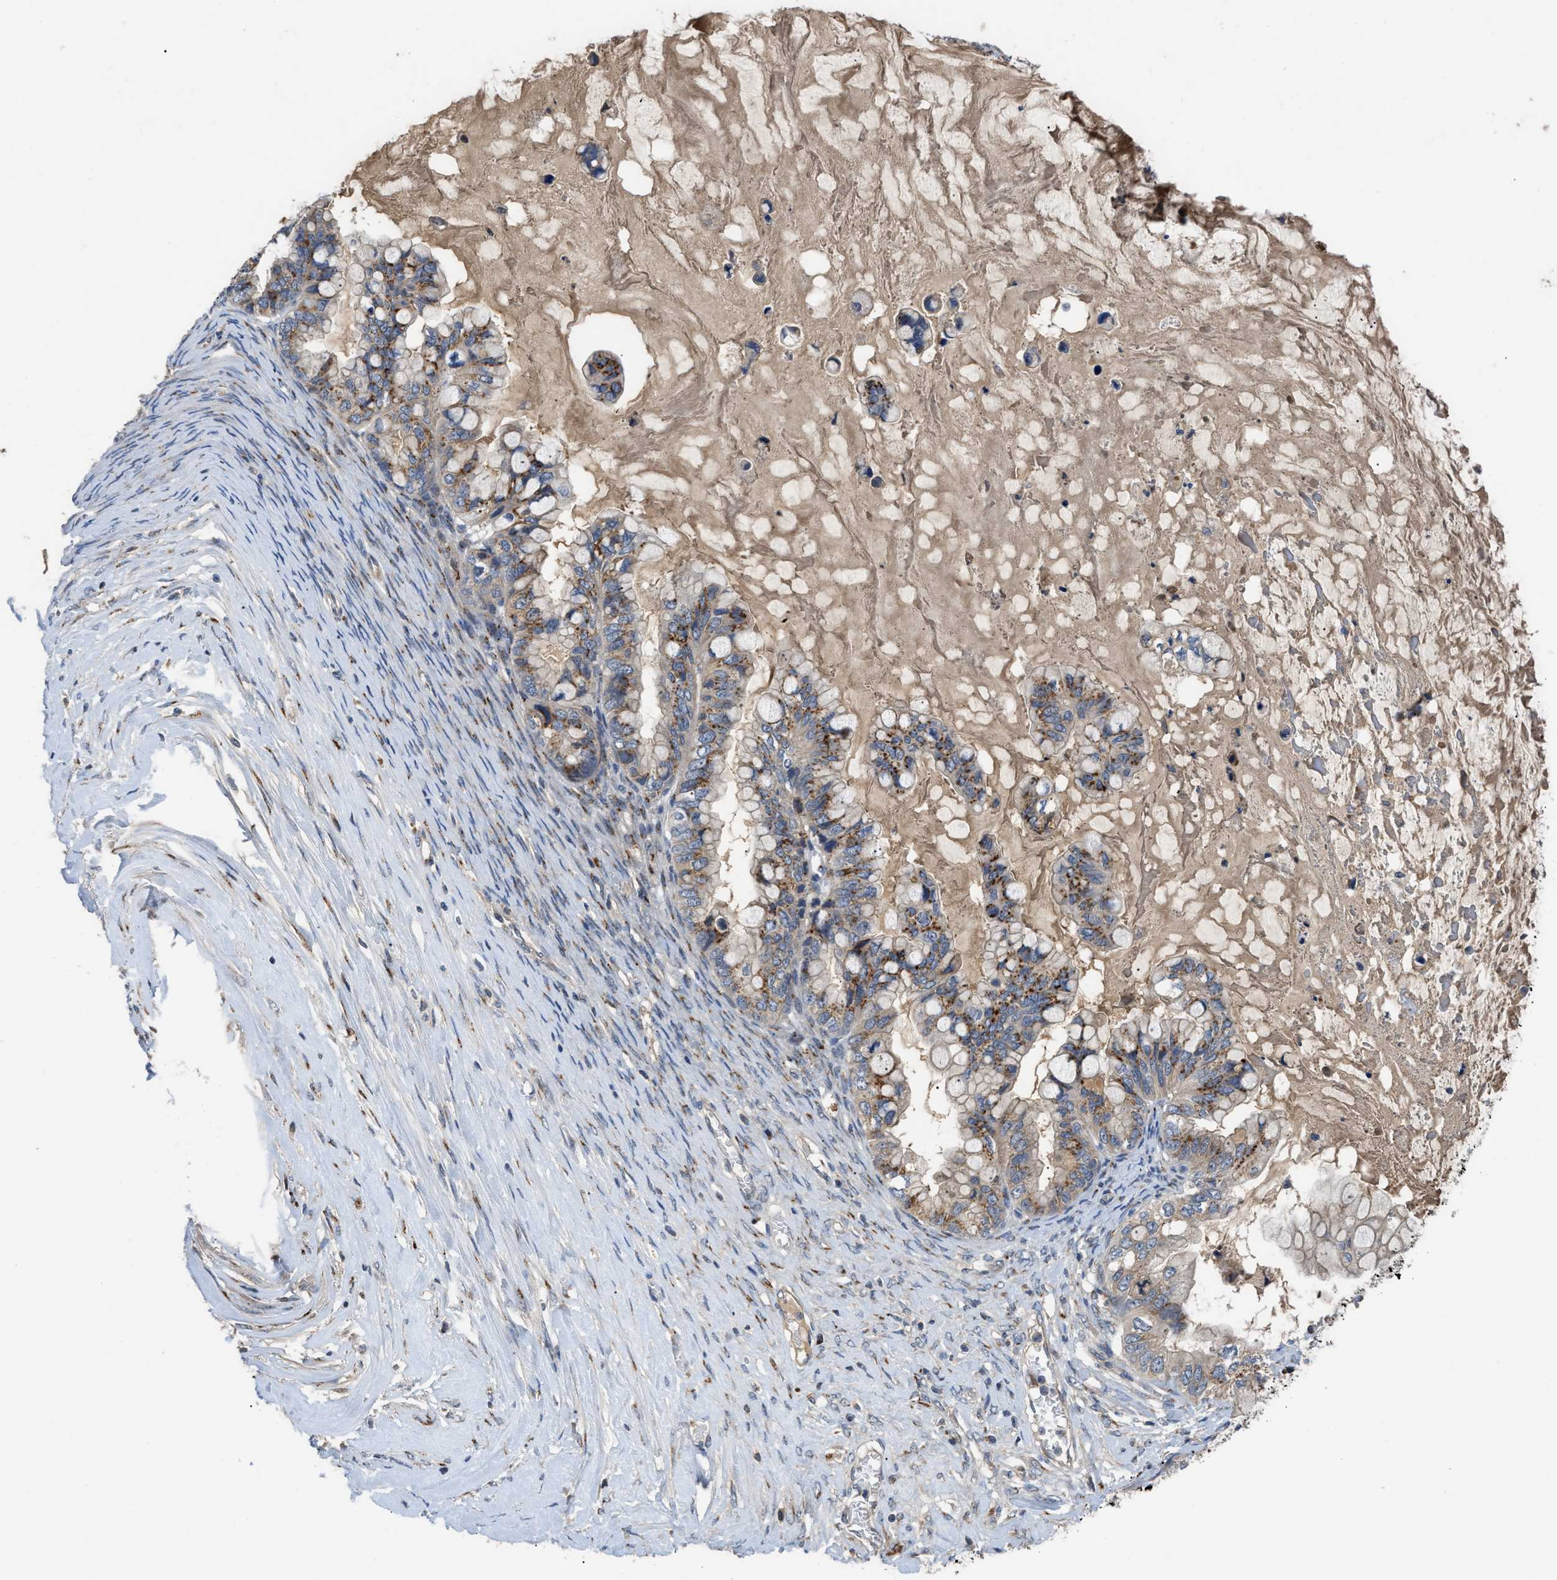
{"staining": {"intensity": "moderate", "quantity": "25%-75%", "location": "cytoplasmic/membranous"}, "tissue": "ovarian cancer", "cell_type": "Tumor cells", "image_type": "cancer", "snomed": [{"axis": "morphology", "description": "Cystadenocarcinoma, mucinous, NOS"}, {"axis": "topography", "description": "Ovary"}], "caption": "Approximately 25%-75% of tumor cells in human ovarian mucinous cystadenocarcinoma demonstrate moderate cytoplasmic/membranous protein expression as visualized by brown immunohistochemical staining.", "gene": "SIK2", "patient": {"sex": "female", "age": 80}}